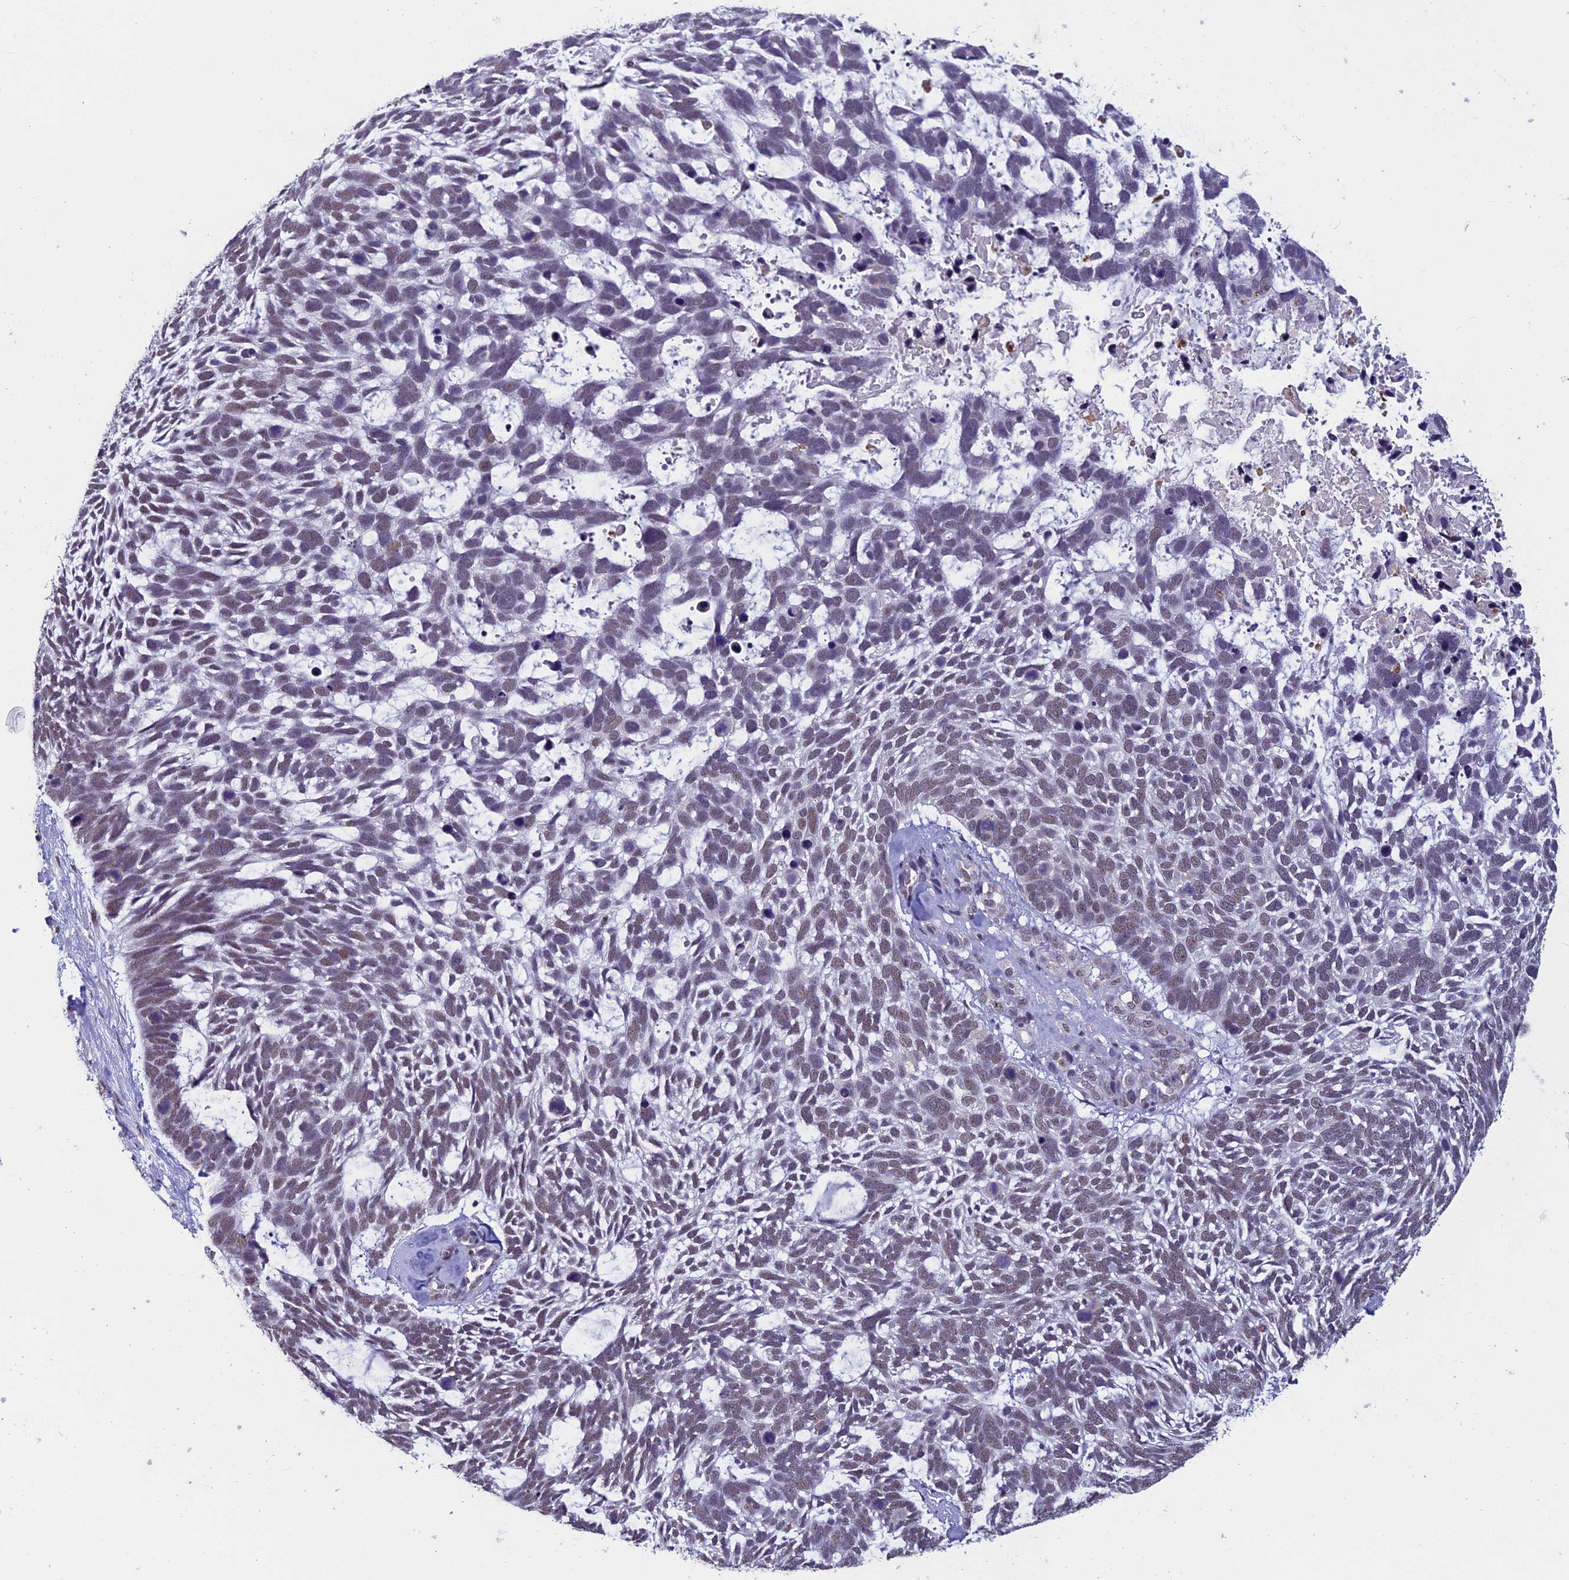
{"staining": {"intensity": "weak", "quantity": ">75%", "location": "nuclear"}, "tissue": "skin cancer", "cell_type": "Tumor cells", "image_type": "cancer", "snomed": [{"axis": "morphology", "description": "Basal cell carcinoma"}, {"axis": "topography", "description": "Skin"}], "caption": "Skin cancer (basal cell carcinoma) was stained to show a protein in brown. There is low levels of weak nuclear expression in approximately >75% of tumor cells.", "gene": "RNF40", "patient": {"sex": "male", "age": 88}}